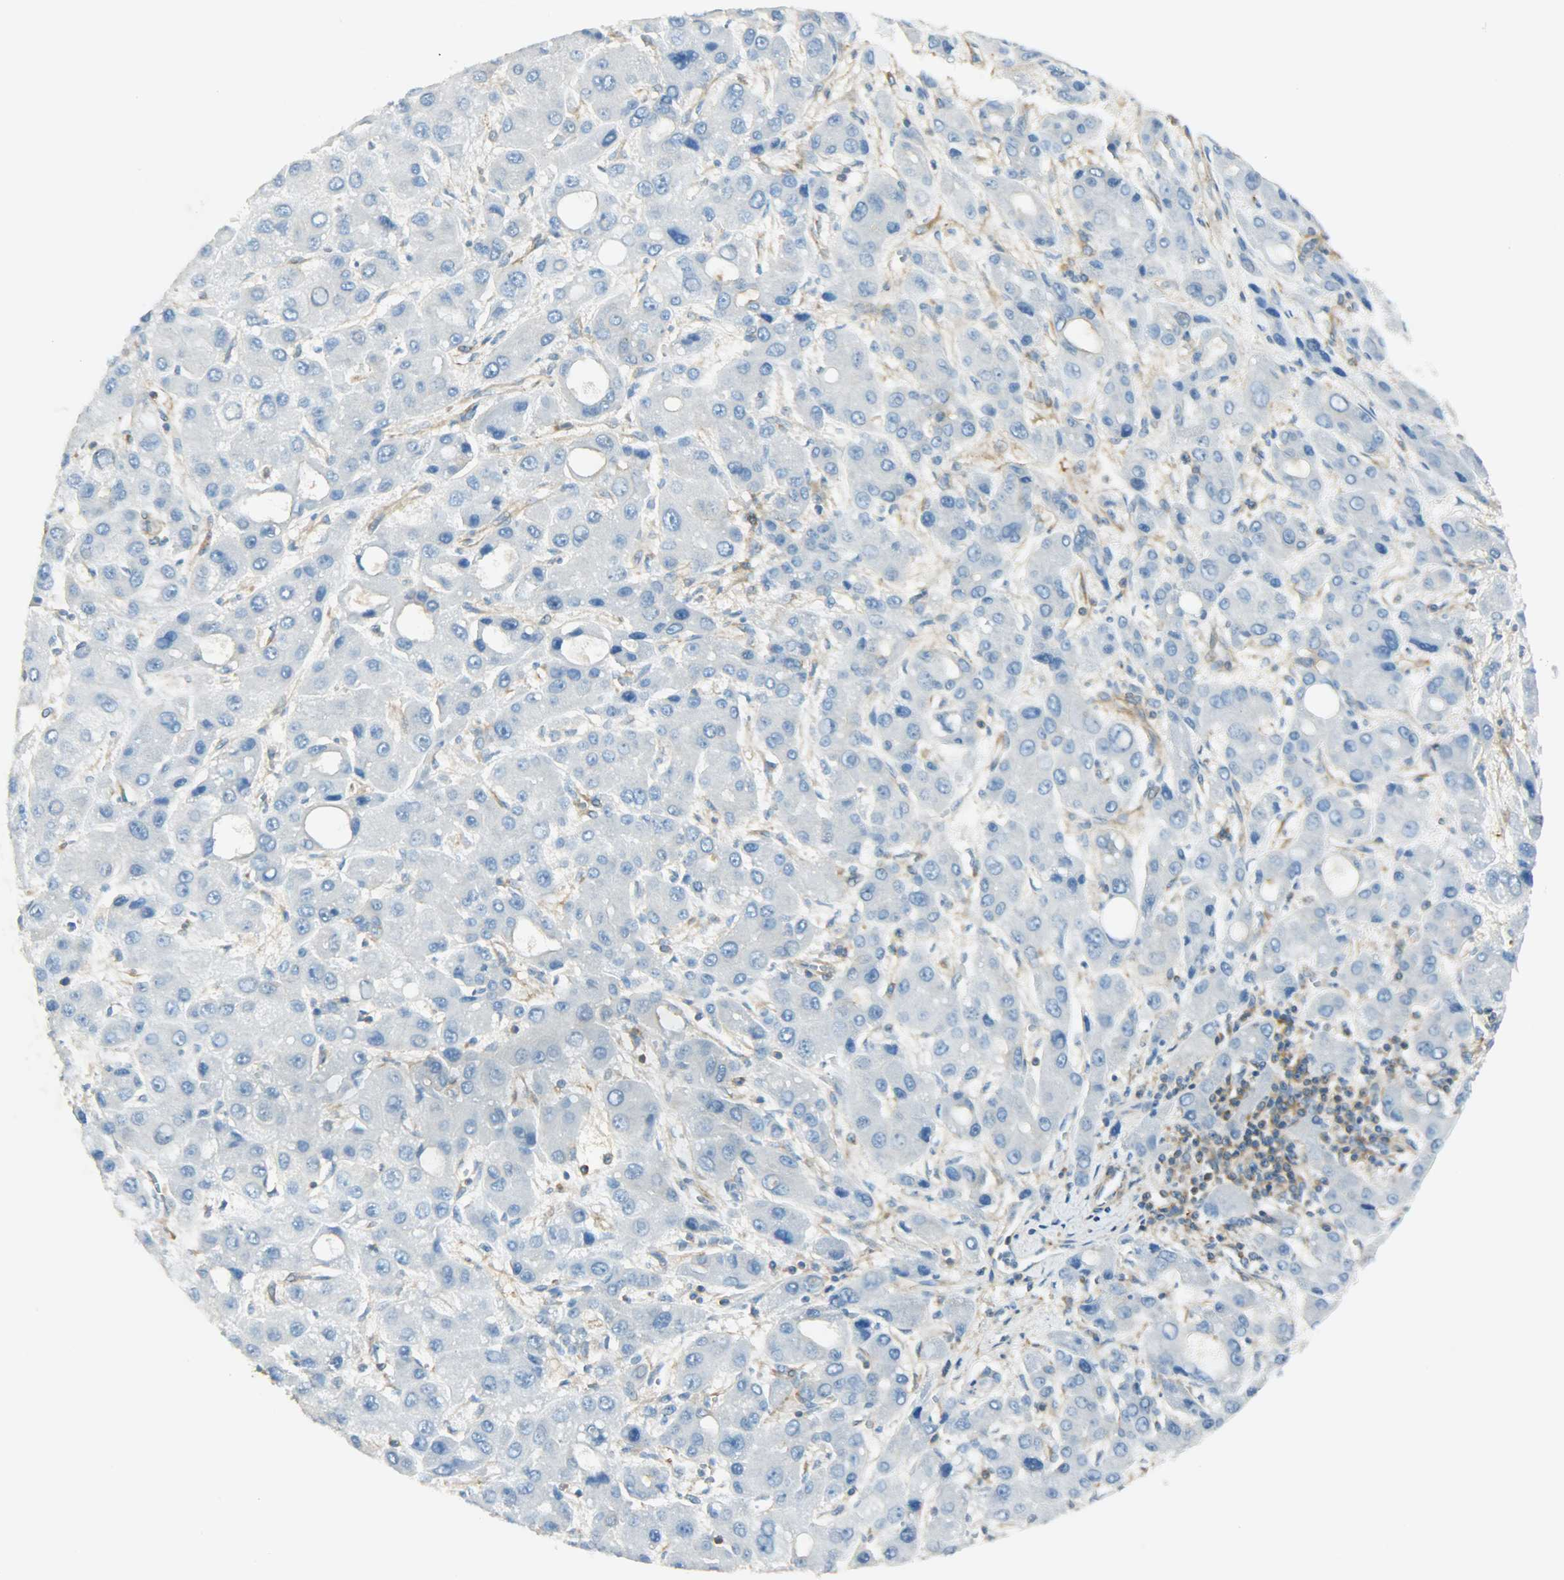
{"staining": {"intensity": "negative", "quantity": "none", "location": "none"}, "tissue": "liver cancer", "cell_type": "Tumor cells", "image_type": "cancer", "snomed": [{"axis": "morphology", "description": "Carcinoma, Hepatocellular, NOS"}, {"axis": "topography", "description": "Liver"}], "caption": "DAB (3,3'-diaminobenzidine) immunohistochemical staining of human liver cancer shows no significant positivity in tumor cells.", "gene": "TSC22D2", "patient": {"sex": "male", "age": 55}}